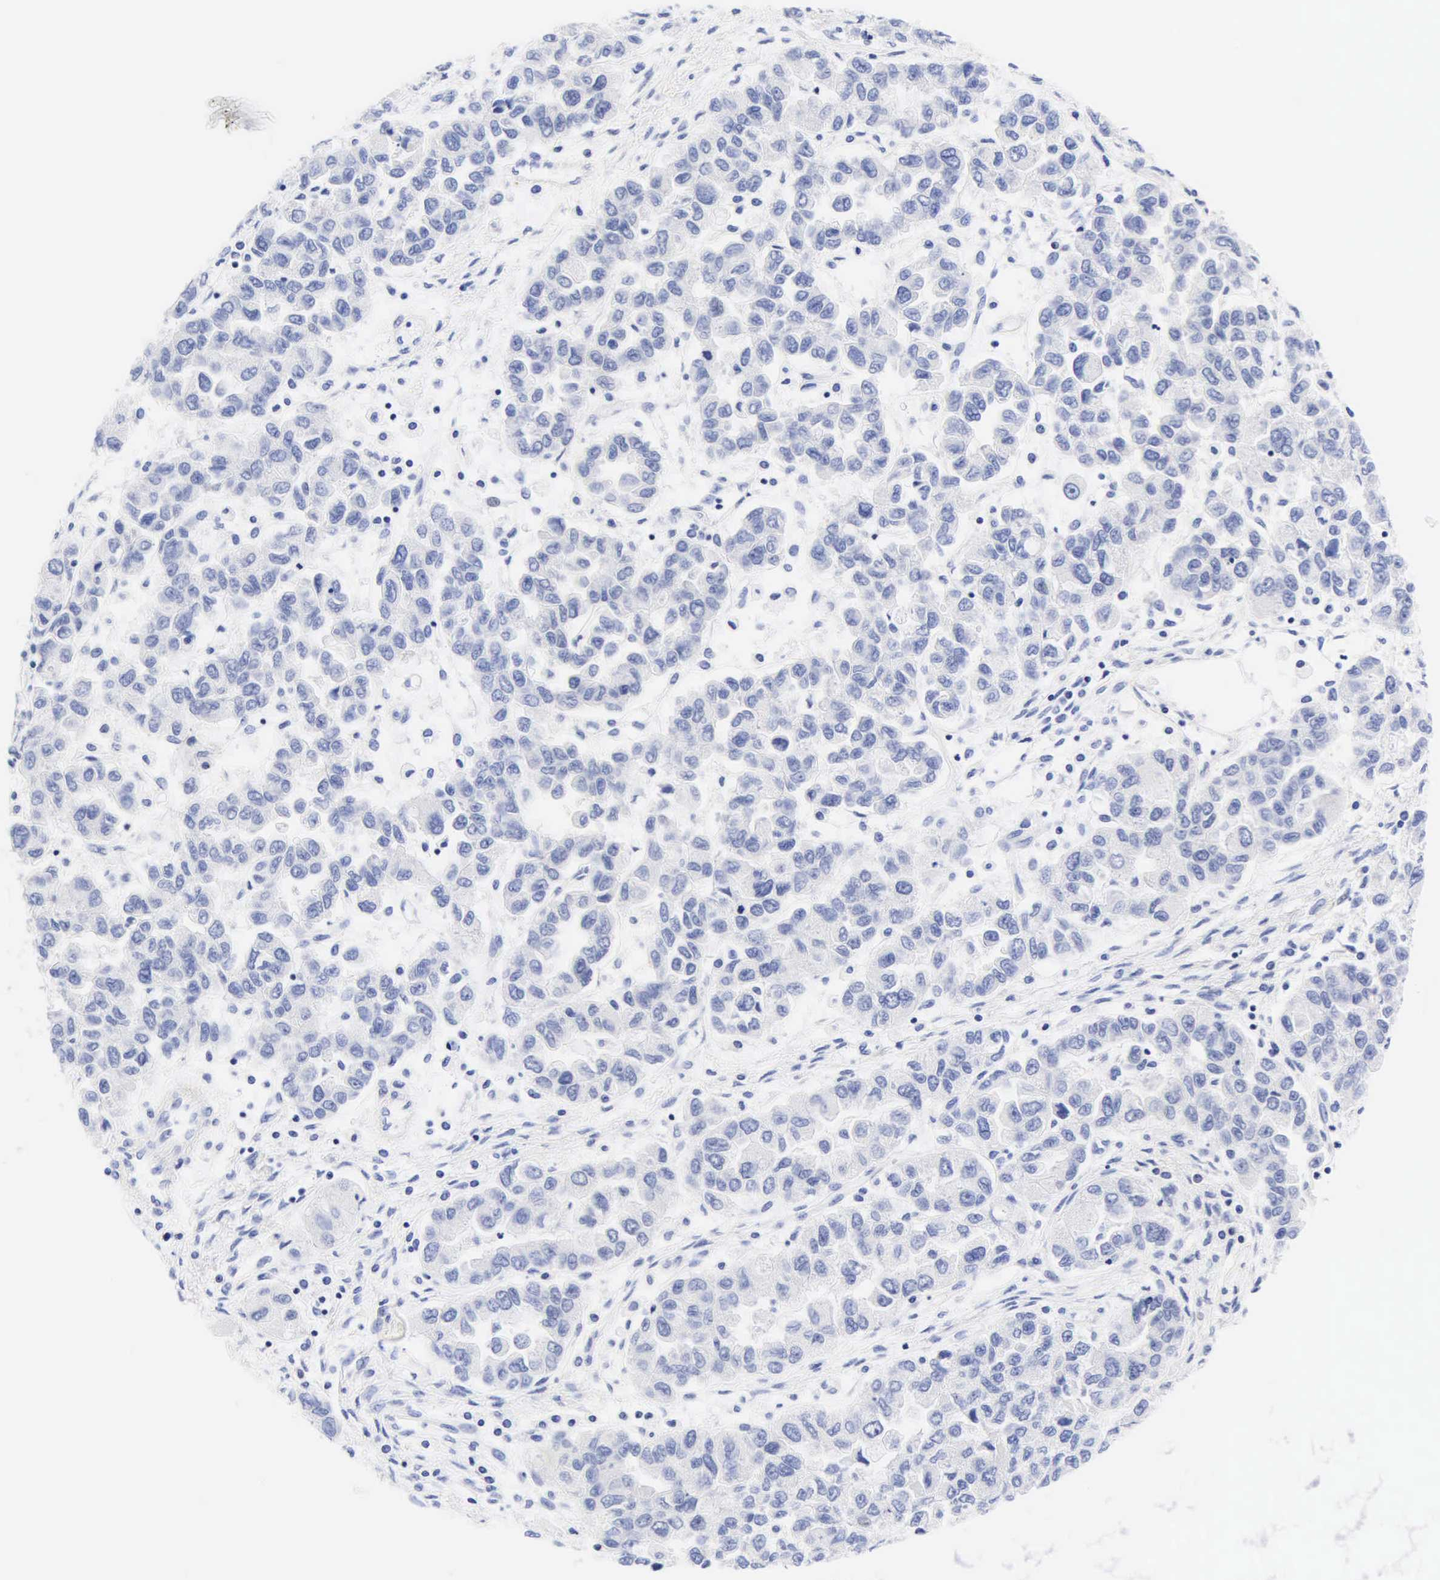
{"staining": {"intensity": "negative", "quantity": "none", "location": "none"}, "tissue": "ovarian cancer", "cell_type": "Tumor cells", "image_type": "cancer", "snomed": [{"axis": "morphology", "description": "Cystadenocarcinoma, serous, NOS"}, {"axis": "topography", "description": "Ovary"}], "caption": "The photomicrograph exhibits no staining of tumor cells in ovarian cancer.", "gene": "DES", "patient": {"sex": "female", "age": 84}}